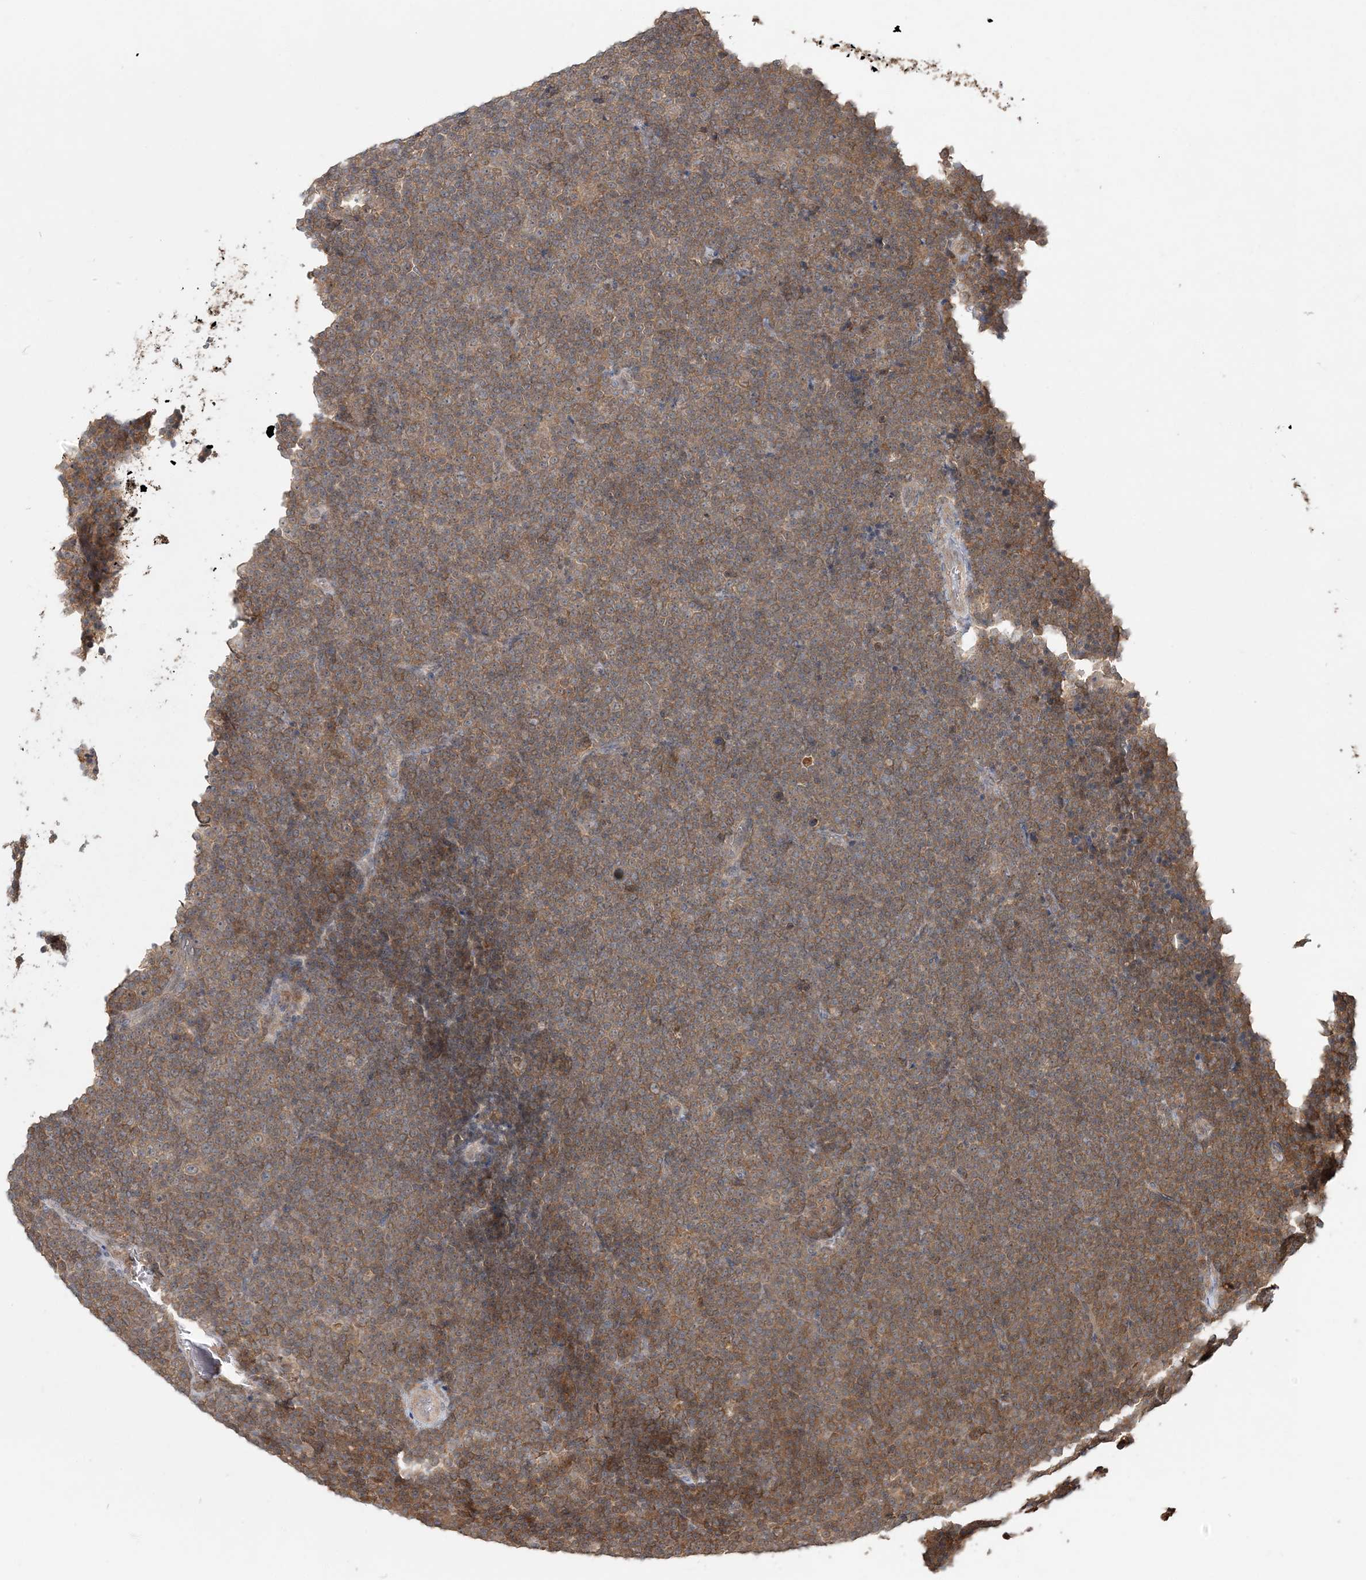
{"staining": {"intensity": "moderate", "quantity": "25%-75%", "location": "cytoplasmic/membranous"}, "tissue": "lymphoma", "cell_type": "Tumor cells", "image_type": "cancer", "snomed": [{"axis": "morphology", "description": "Malignant lymphoma, non-Hodgkin's type, Low grade"}, {"axis": "topography", "description": "Lymph node"}], "caption": "Immunohistochemistry (IHC) (DAB) staining of lymphoma reveals moderate cytoplasmic/membranous protein staining in about 25%-75% of tumor cells. (brown staining indicates protein expression, while blue staining denotes nuclei).", "gene": "CAB39", "patient": {"sex": "female", "age": 67}}